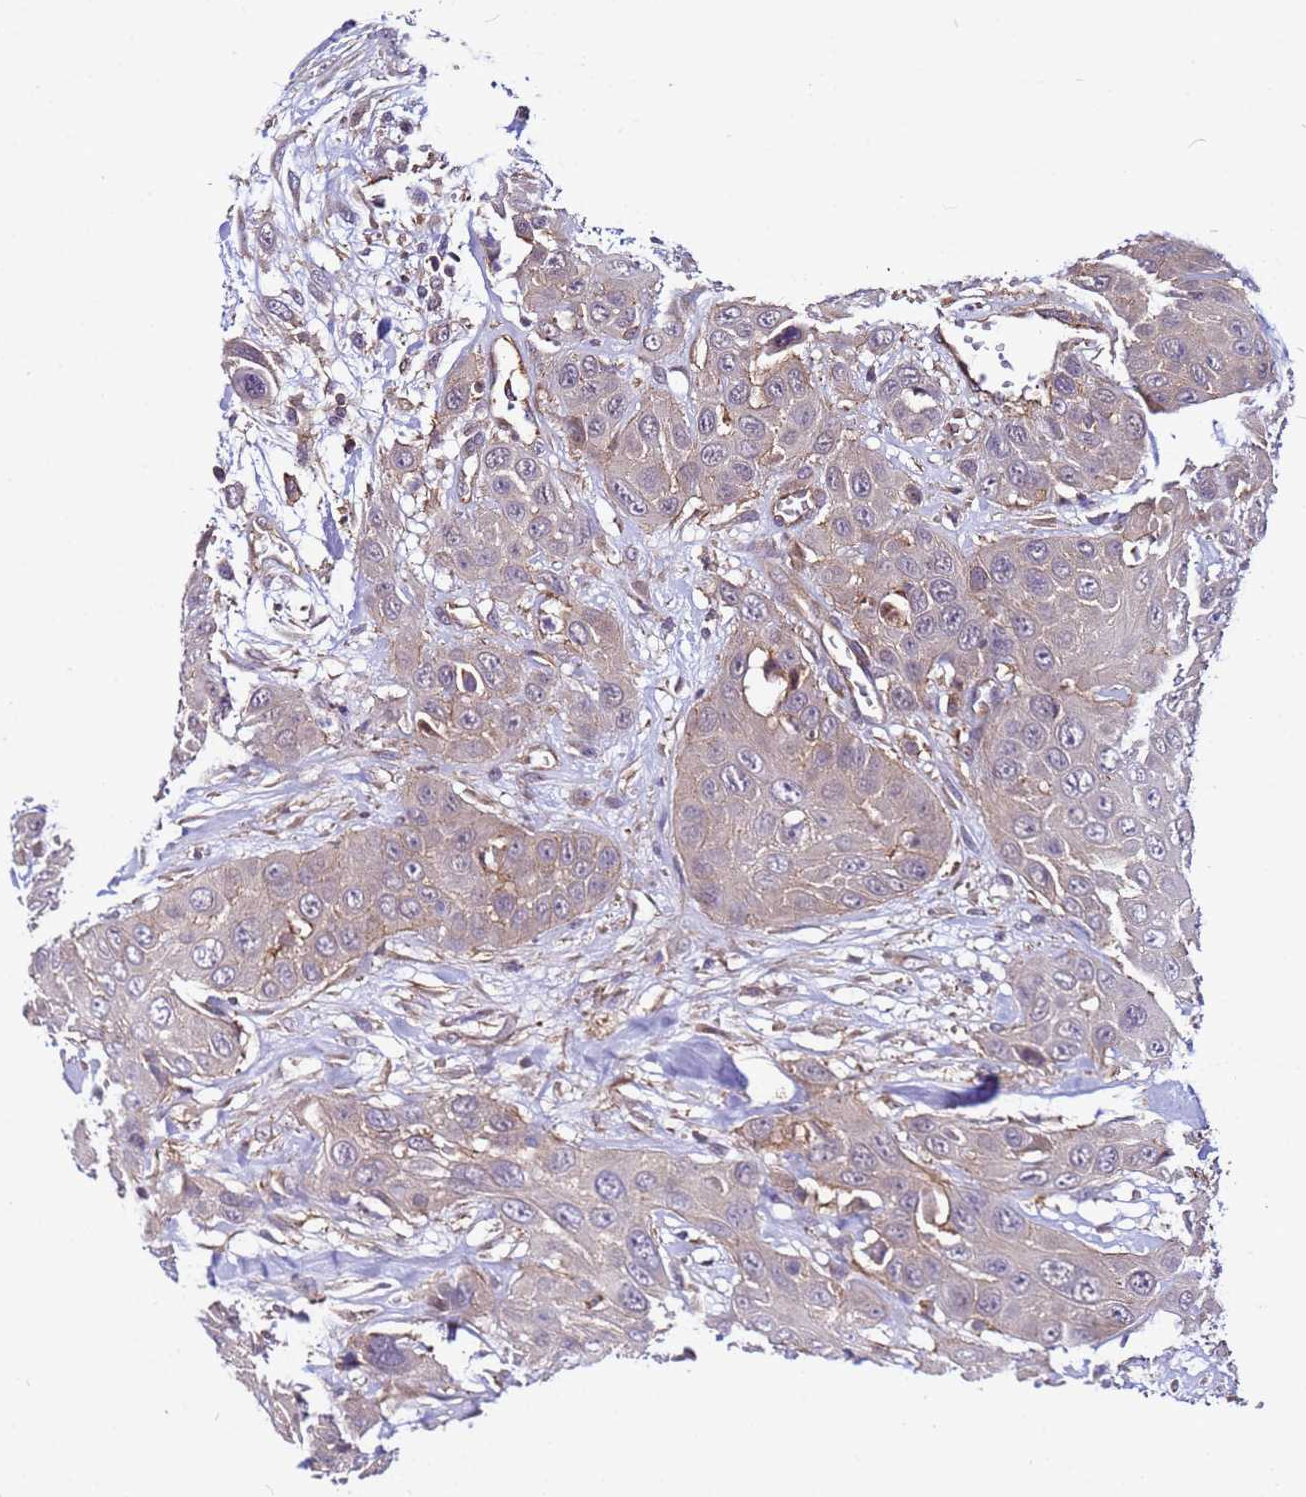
{"staining": {"intensity": "negative", "quantity": "none", "location": "none"}, "tissue": "head and neck cancer", "cell_type": "Tumor cells", "image_type": "cancer", "snomed": [{"axis": "morphology", "description": "Squamous cell carcinoma, NOS"}, {"axis": "topography", "description": "Head-Neck"}], "caption": "Protein analysis of head and neck cancer (squamous cell carcinoma) reveals no significant positivity in tumor cells.", "gene": "STK38", "patient": {"sex": "male", "age": 81}}